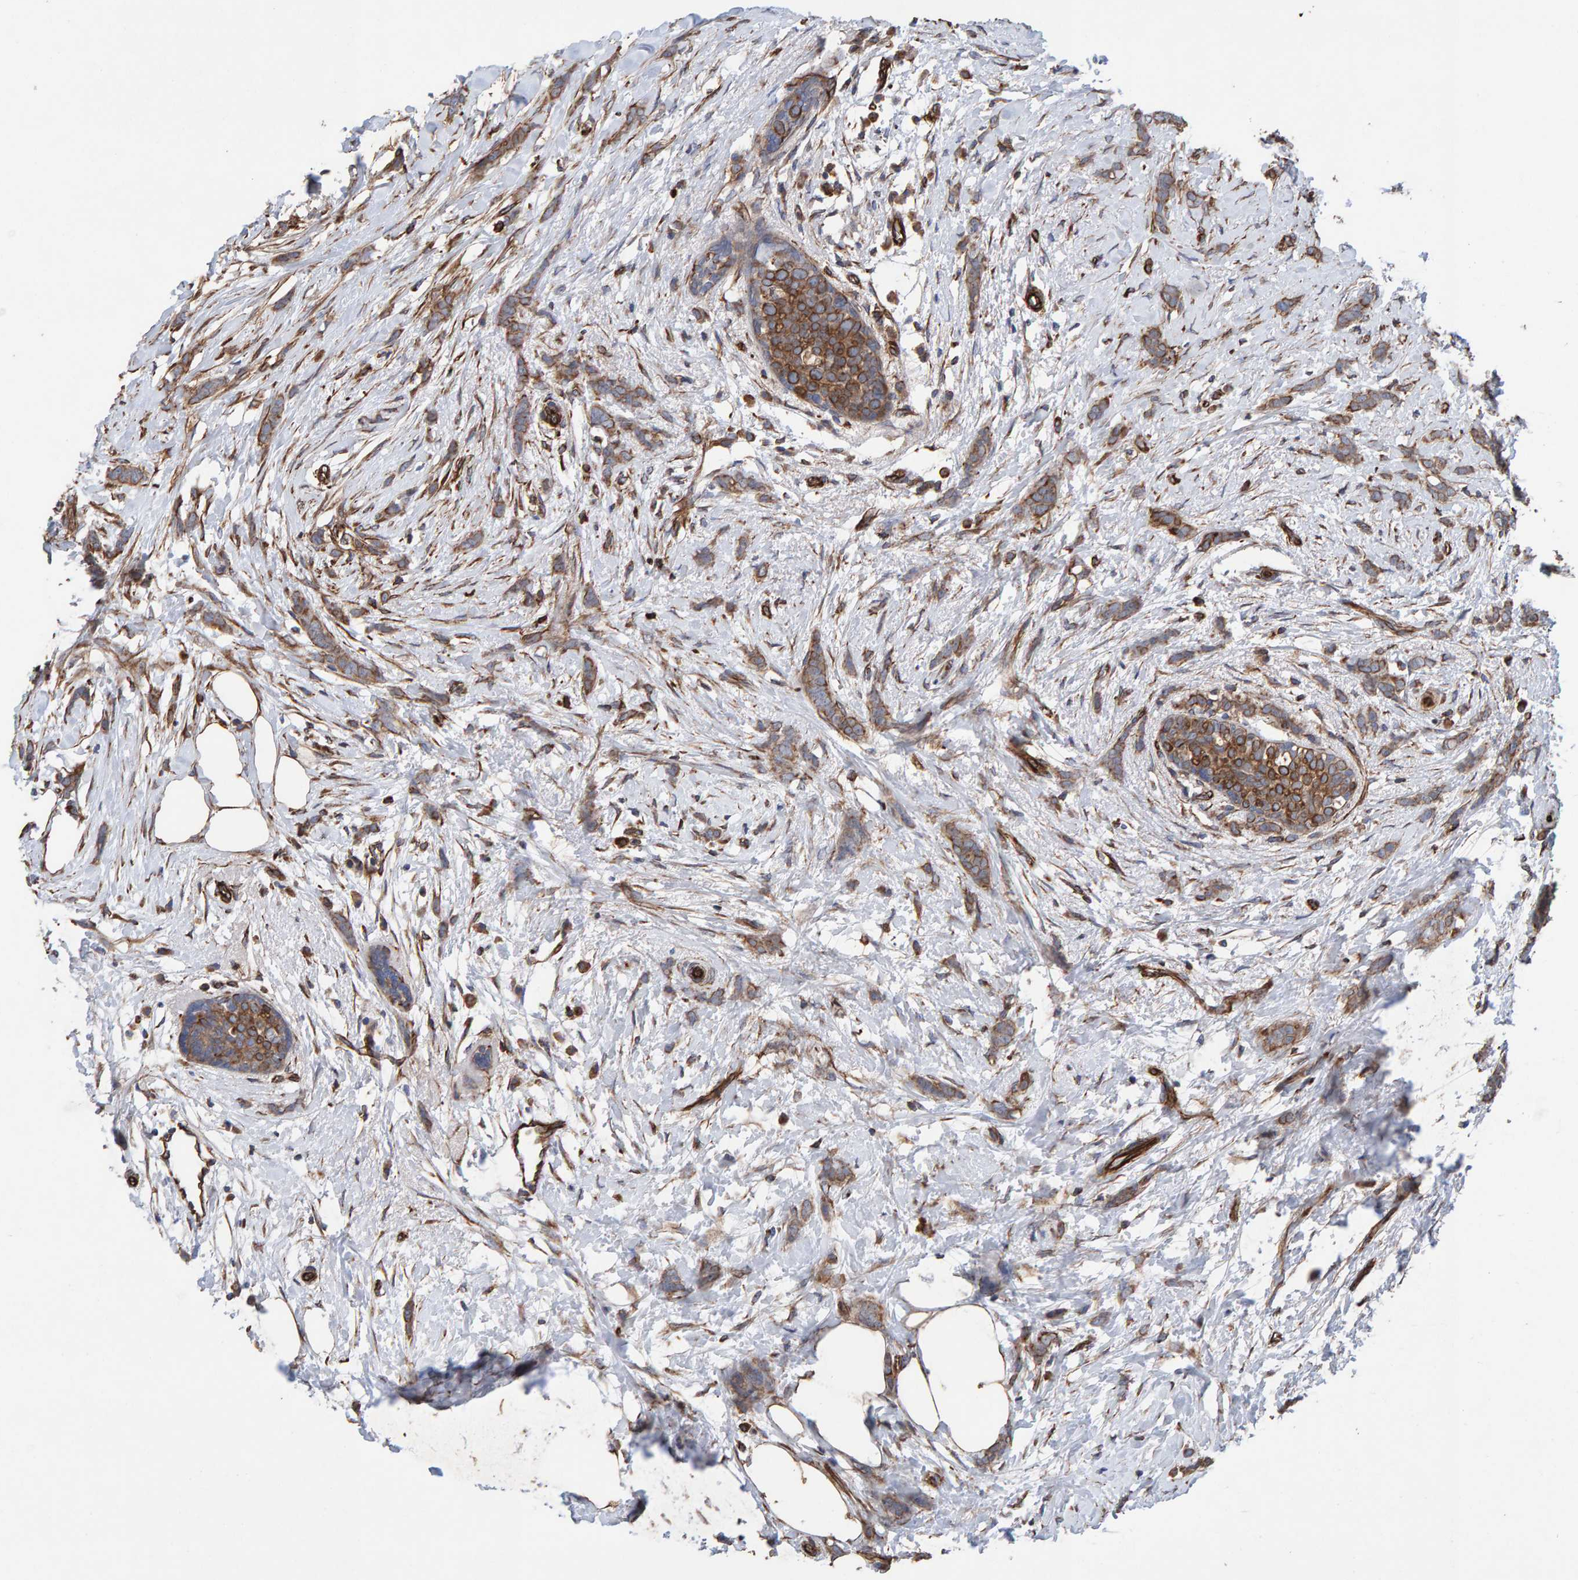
{"staining": {"intensity": "moderate", "quantity": ">75%", "location": "cytoplasmic/membranous"}, "tissue": "breast cancer", "cell_type": "Tumor cells", "image_type": "cancer", "snomed": [{"axis": "morphology", "description": "Lobular carcinoma, in situ"}, {"axis": "morphology", "description": "Lobular carcinoma"}, {"axis": "topography", "description": "Breast"}], "caption": "Moderate cytoplasmic/membranous positivity for a protein is identified in about >75% of tumor cells of breast cancer using immunohistochemistry.", "gene": "ZNF347", "patient": {"sex": "female", "age": 41}}